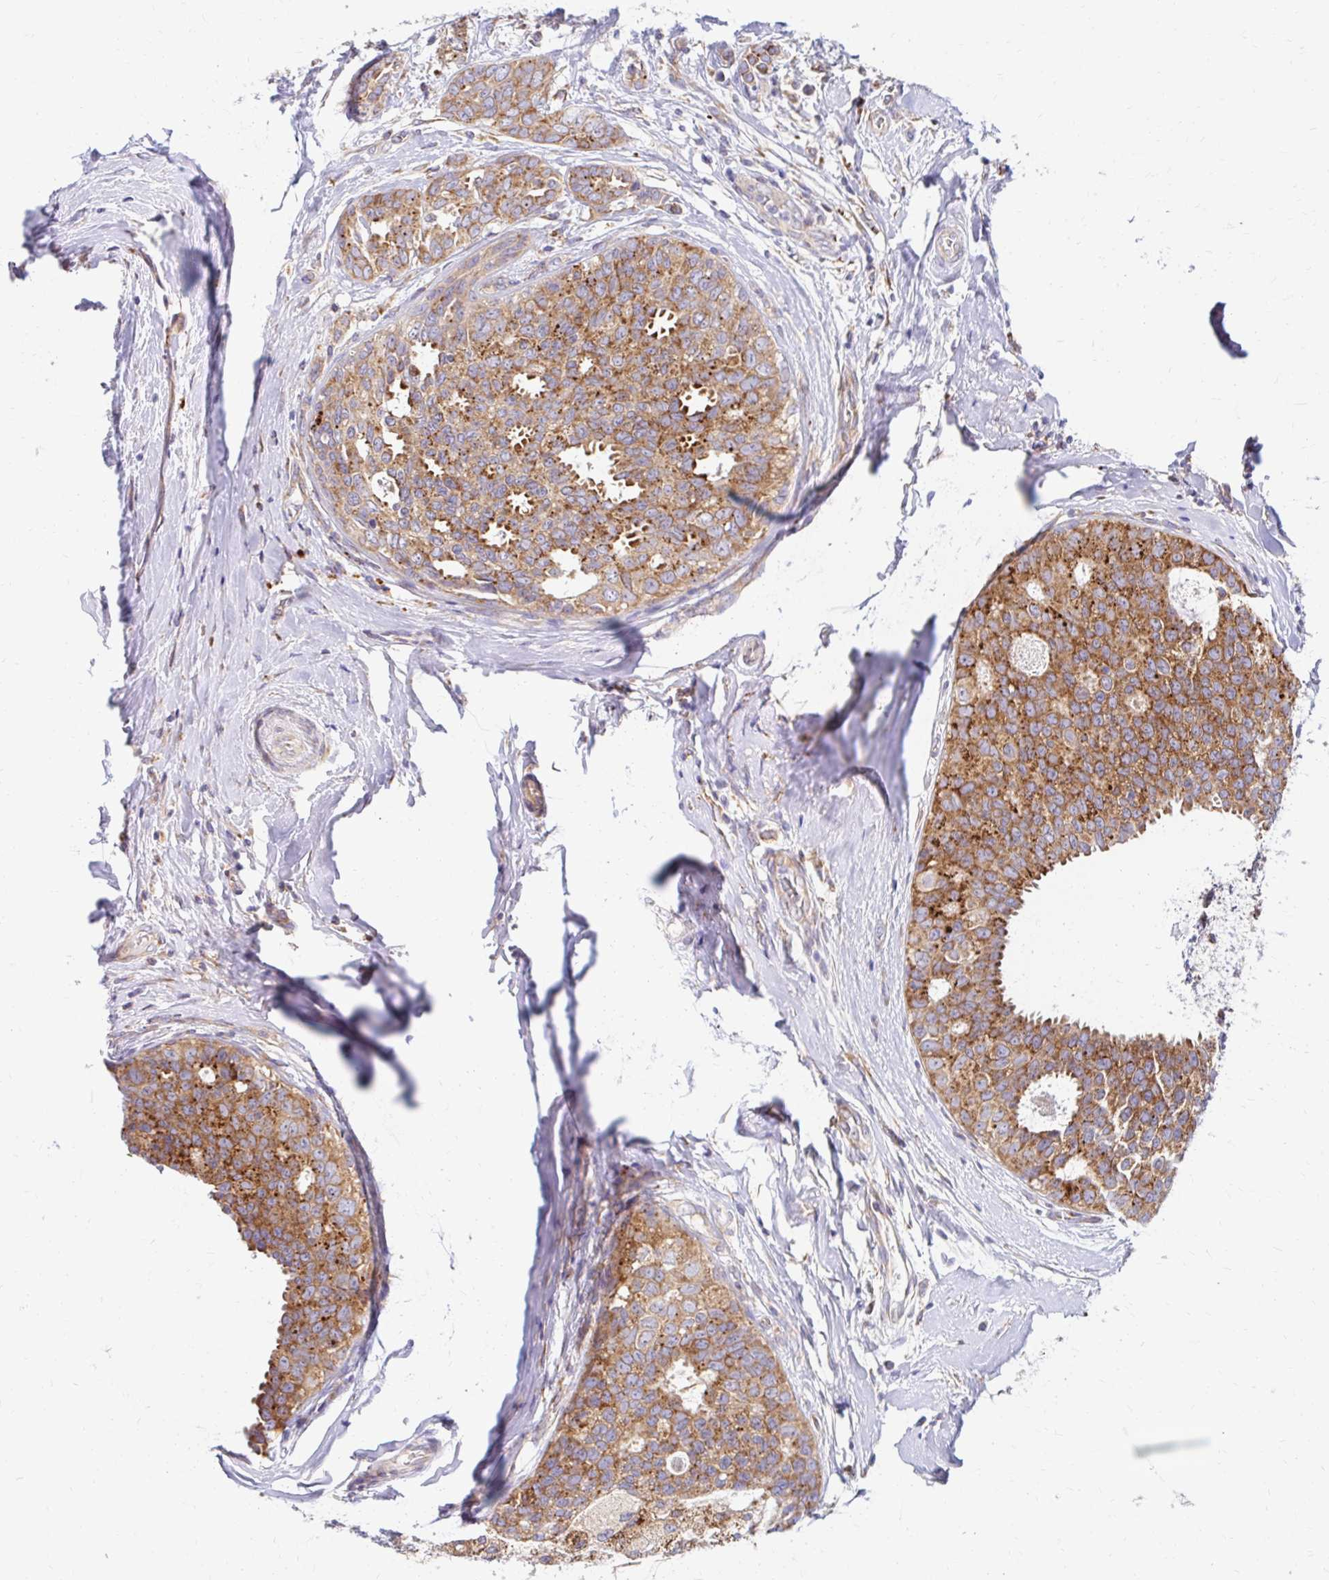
{"staining": {"intensity": "moderate", "quantity": ">75%", "location": "cytoplasmic/membranous"}, "tissue": "breast cancer", "cell_type": "Tumor cells", "image_type": "cancer", "snomed": [{"axis": "morphology", "description": "Duct carcinoma"}, {"axis": "topography", "description": "Breast"}], "caption": "Immunohistochemistry (DAB) staining of human breast invasive ductal carcinoma demonstrates moderate cytoplasmic/membranous protein expression in about >75% of tumor cells. (DAB (3,3'-diaminobenzidine) IHC, brown staining for protein, blue staining for nuclei).", "gene": "IDUA", "patient": {"sex": "female", "age": 45}}